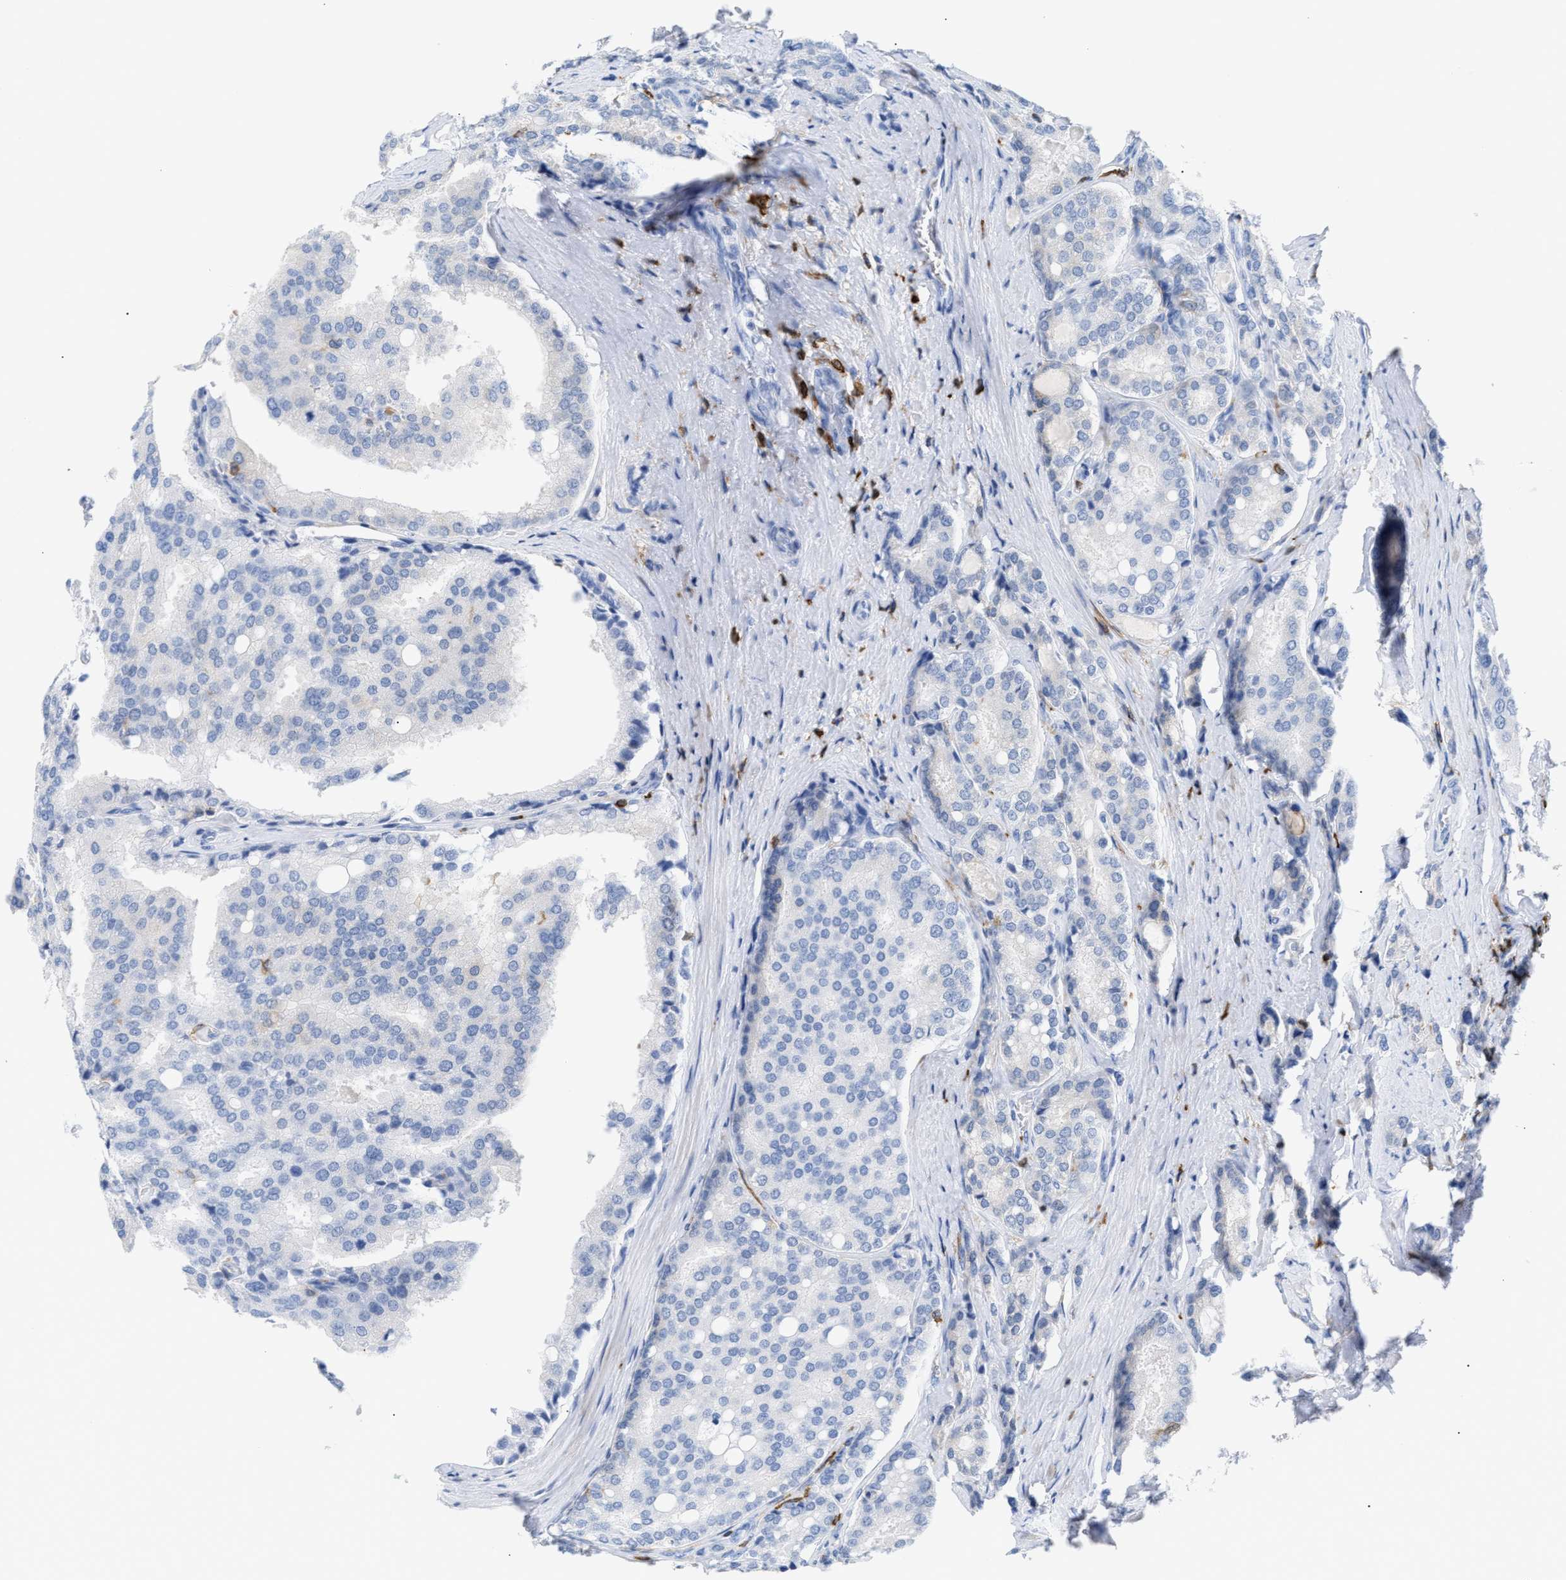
{"staining": {"intensity": "negative", "quantity": "none", "location": "none"}, "tissue": "prostate cancer", "cell_type": "Tumor cells", "image_type": "cancer", "snomed": [{"axis": "morphology", "description": "Adenocarcinoma, High grade"}, {"axis": "topography", "description": "Prostate"}], "caption": "A micrograph of prostate cancer (adenocarcinoma (high-grade)) stained for a protein exhibits no brown staining in tumor cells. (DAB (3,3'-diaminobenzidine) immunohistochemistry with hematoxylin counter stain).", "gene": "LCP1", "patient": {"sex": "male", "age": 50}}